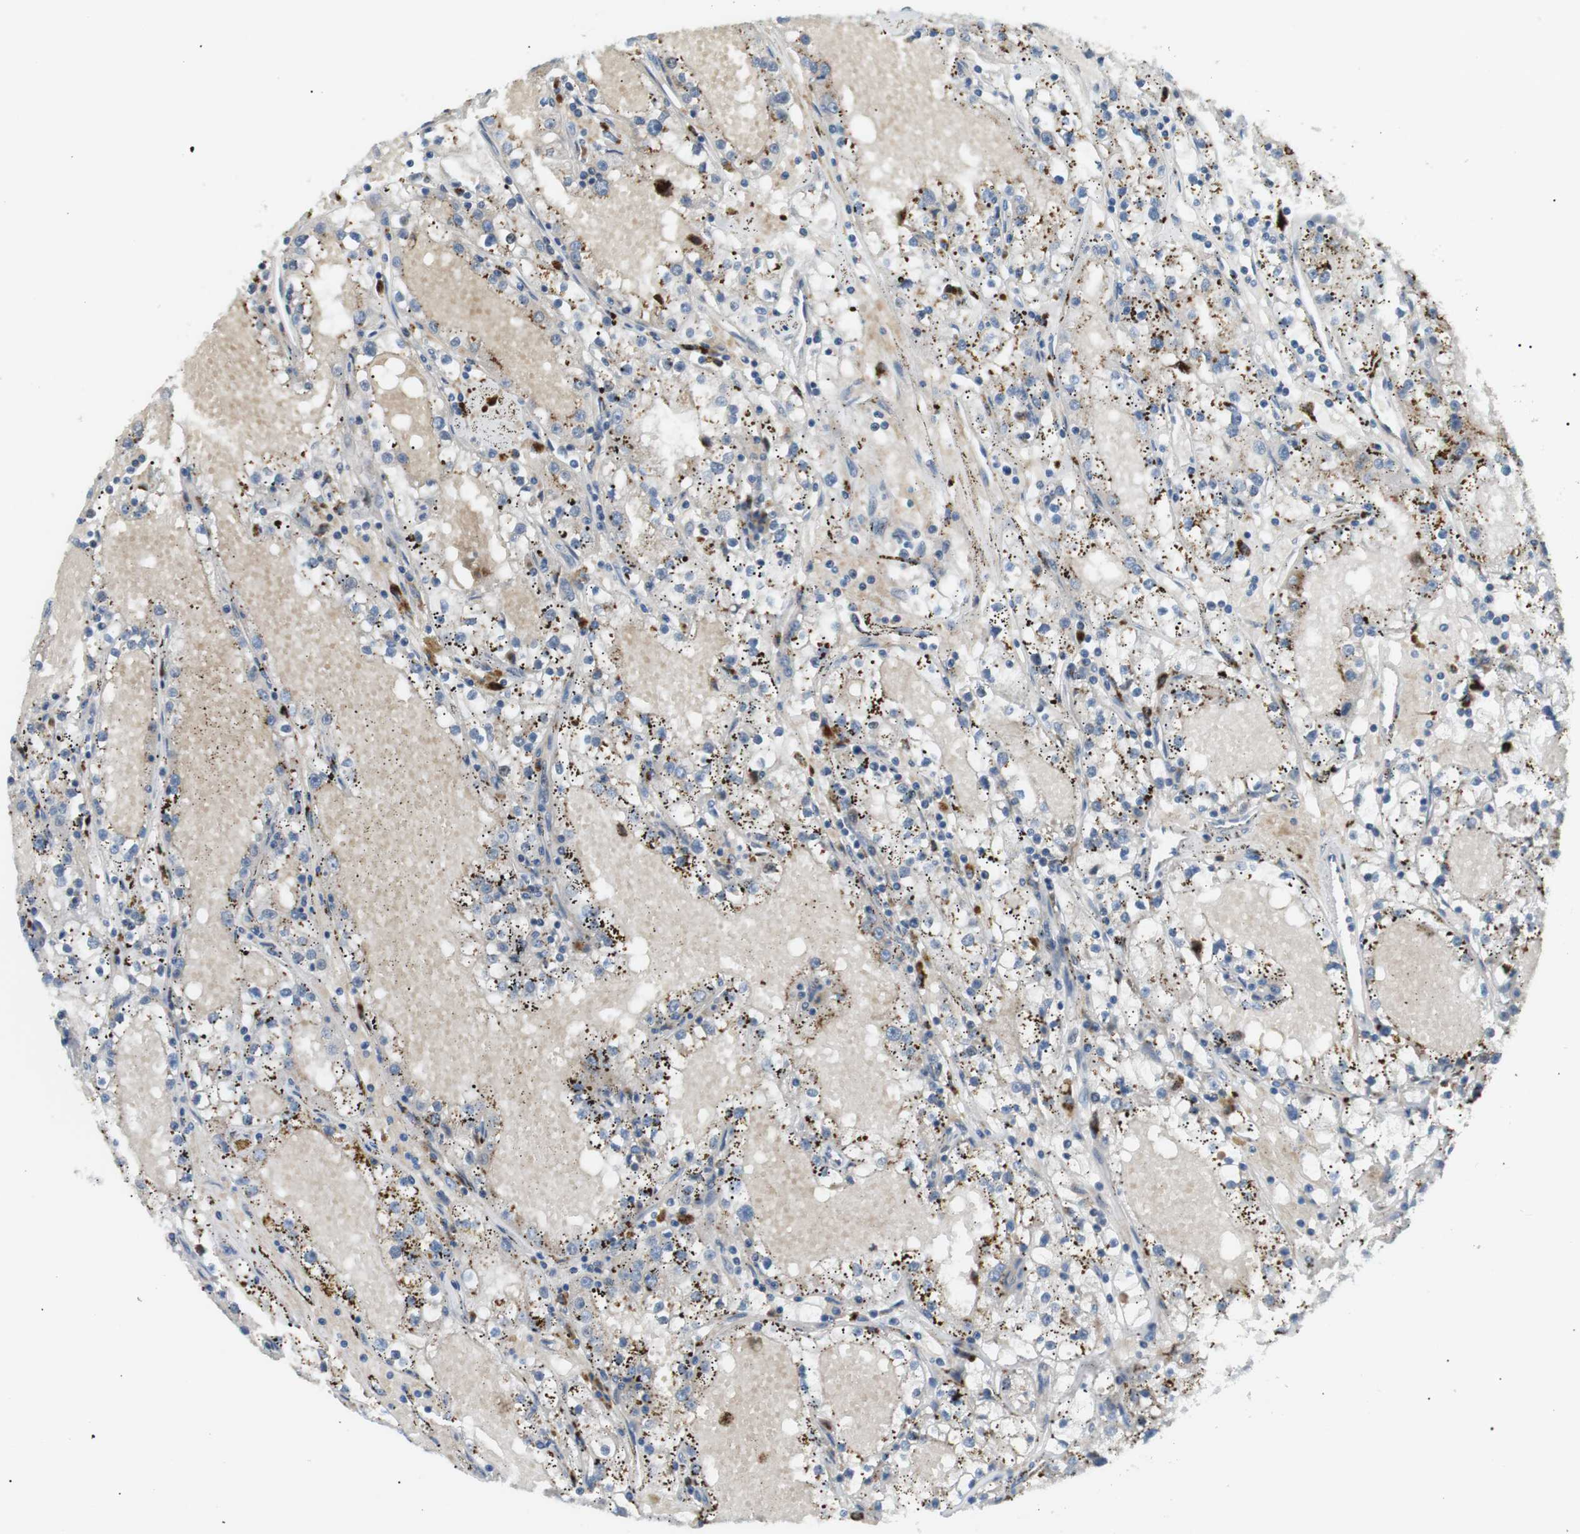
{"staining": {"intensity": "moderate", "quantity": "25%-75%", "location": "cytoplasmic/membranous"}, "tissue": "renal cancer", "cell_type": "Tumor cells", "image_type": "cancer", "snomed": [{"axis": "morphology", "description": "Adenocarcinoma, NOS"}, {"axis": "topography", "description": "Kidney"}], "caption": "Renal cancer (adenocarcinoma) stained for a protein (brown) exhibits moderate cytoplasmic/membranous positive expression in approximately 25%-75% of tumor cells.", "gene": "B4GALNT2", "patient": {"sex": "male", "age": 56}}